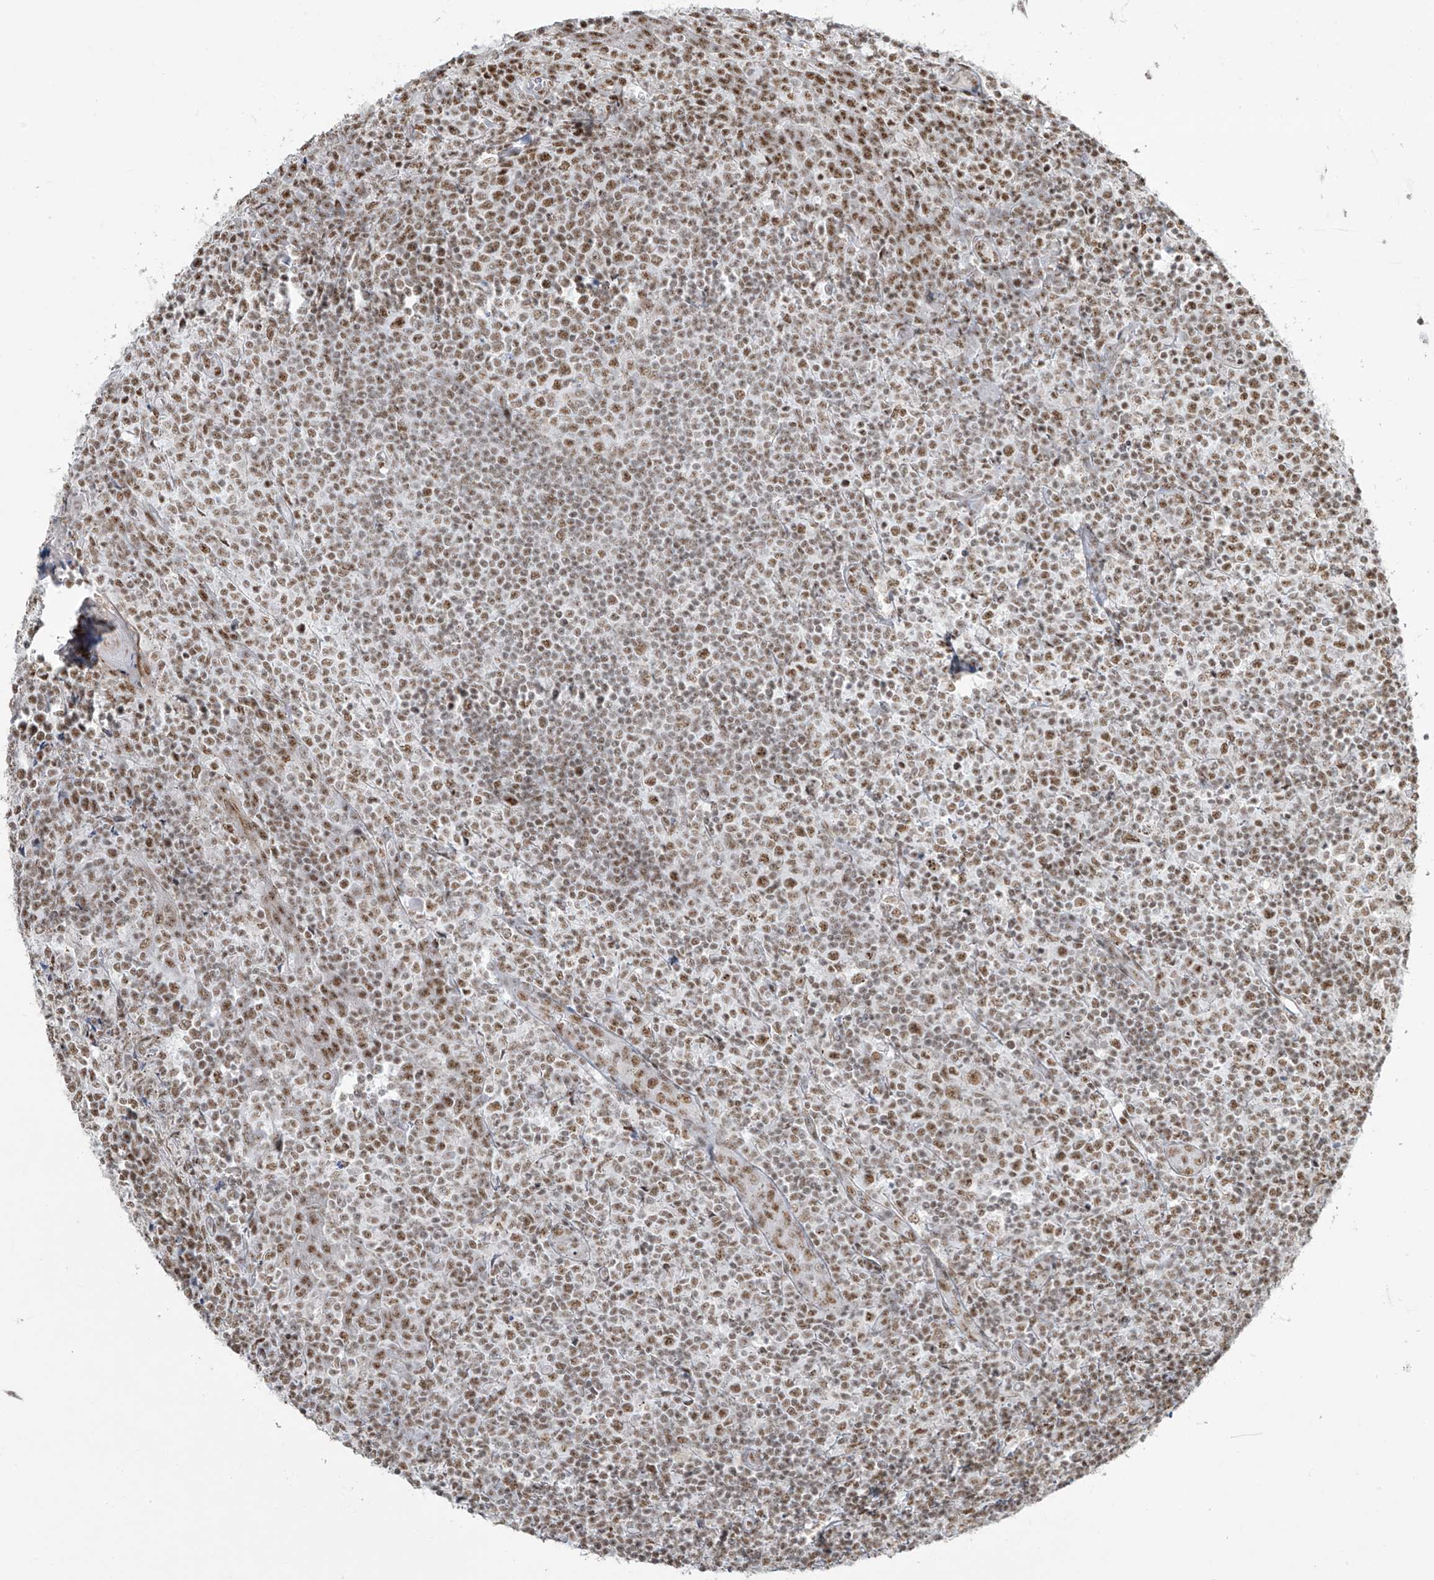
{"staining": {"intensity": "moderate", "quantity": ">75%", "location": "nuclear"}, "tissue": "tonsil", "cell_type": "Germinal center cells", "image_type": "normal", "snomed": [{"axis": "morphology", "description": "Normal tissue, NOS"}, {"axis": "topography", "description": "Tonsil"}], "caption": "Tonsil stained with DAB immunohistochemistry (IHC) shows medium levels of moderate nuclear expression in about >75% of germinal center cells. The protein of interest is stained brown, and the nuclei are stained in blue (DAB (3,3'-diaminobenzidine) IHC with brightfield microscopy, high magnification).", "gene": "MS4A6A", "patient": {"sex": "female", "age": 19}}